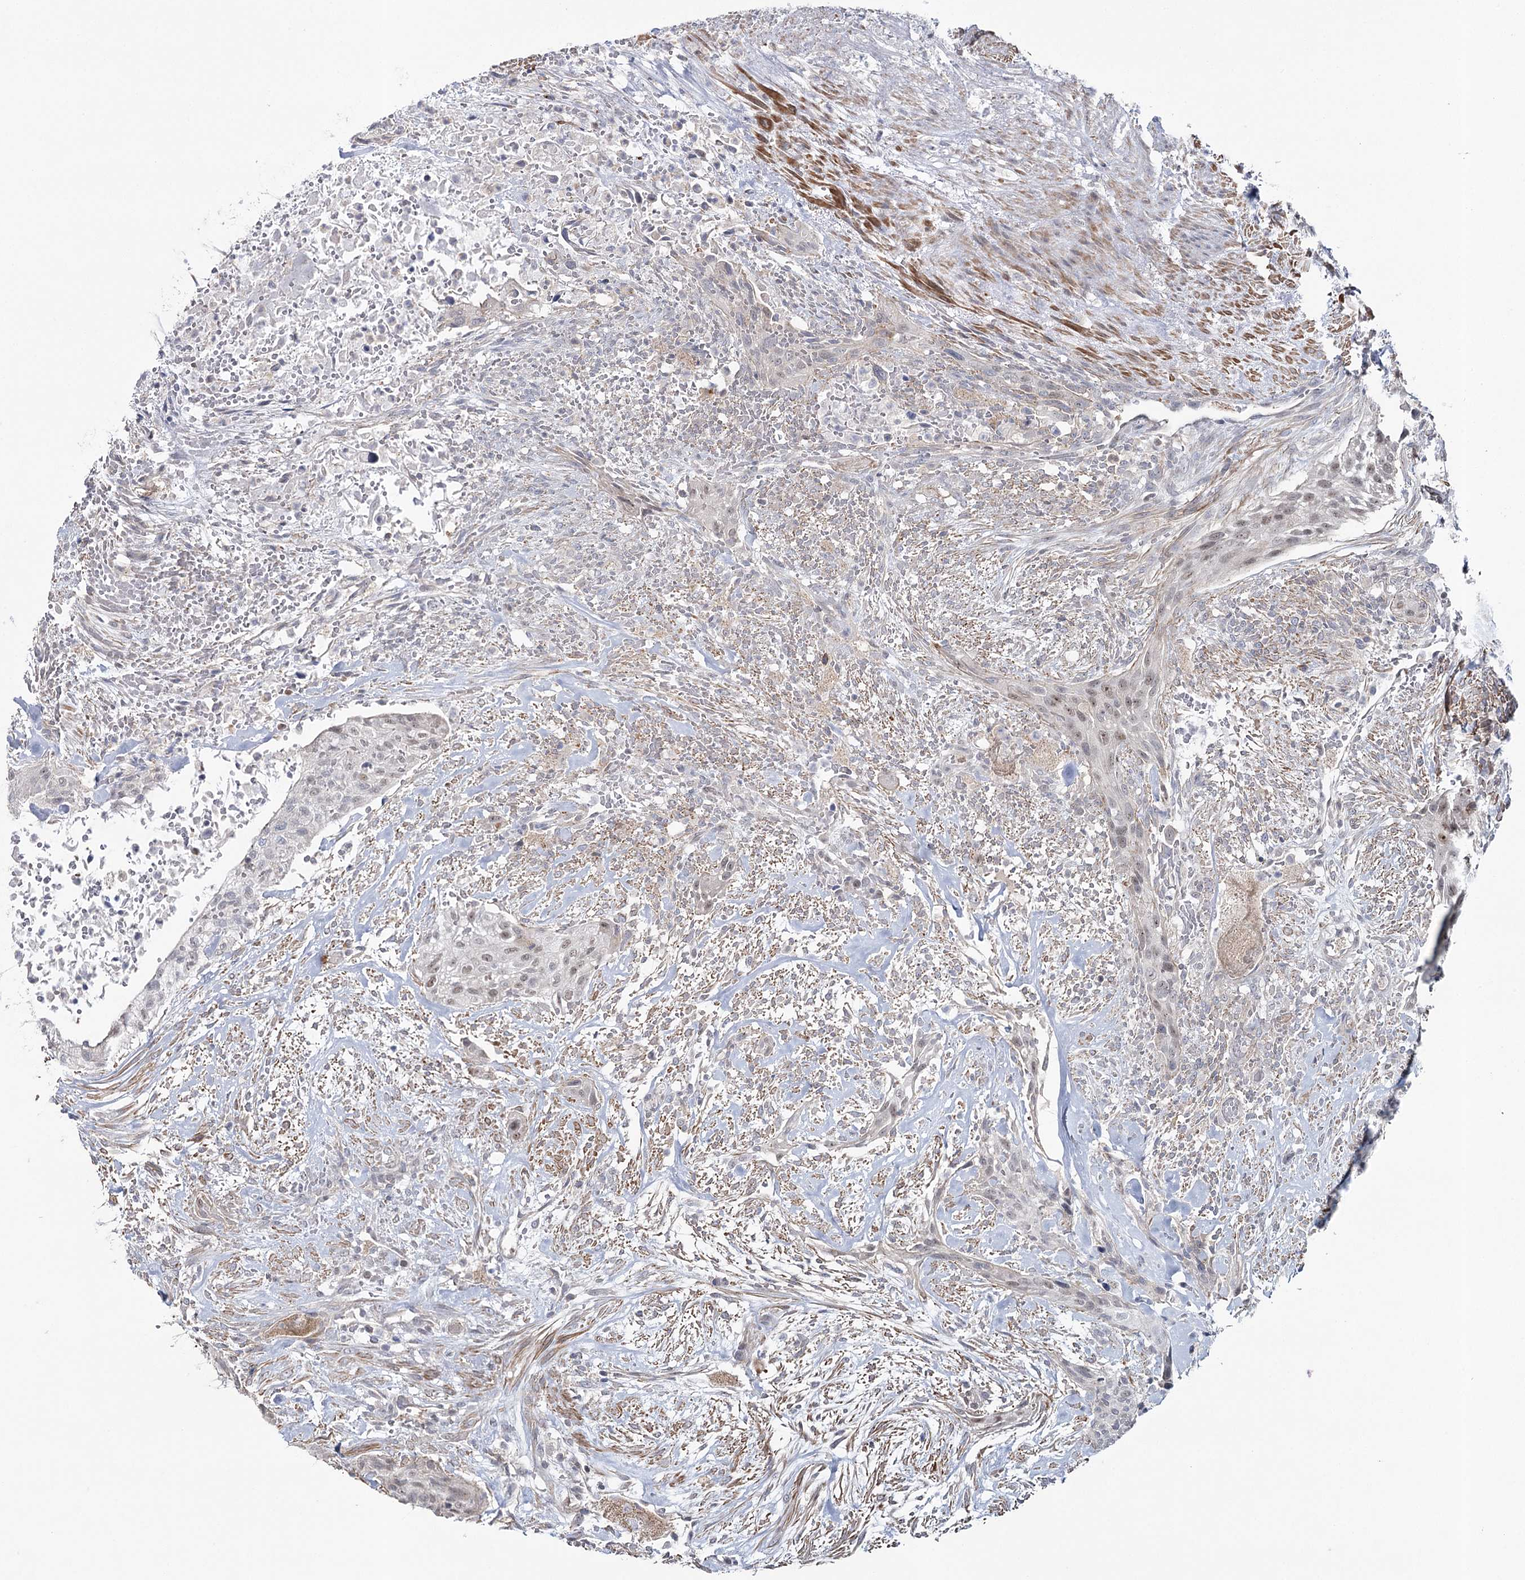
{"staining": {"intensity": "moderate", "quantity": "25%-75%", "location": "nuclear"}, "tissue": "urothelial cancer", "cell_type": "Tumor cells", "image_type": "cancer", "snomed": [{"axis": "morphology", "description": "Urothelial carcinoma, High grade"}, {"axis": "topography", "description": "Urinary bladder"}], "caption": "Urothelial carcinoma (high-grade) tissue reveals moderate nuclear expression in about 25%-75% of tumor cells The staining was performed using DAB, with brown indicating positive protein expression. Nuclei are stained blue with hematoxylin.", "gene": "ZC3H8", "patient": {"sex": "male", "age": 35}}